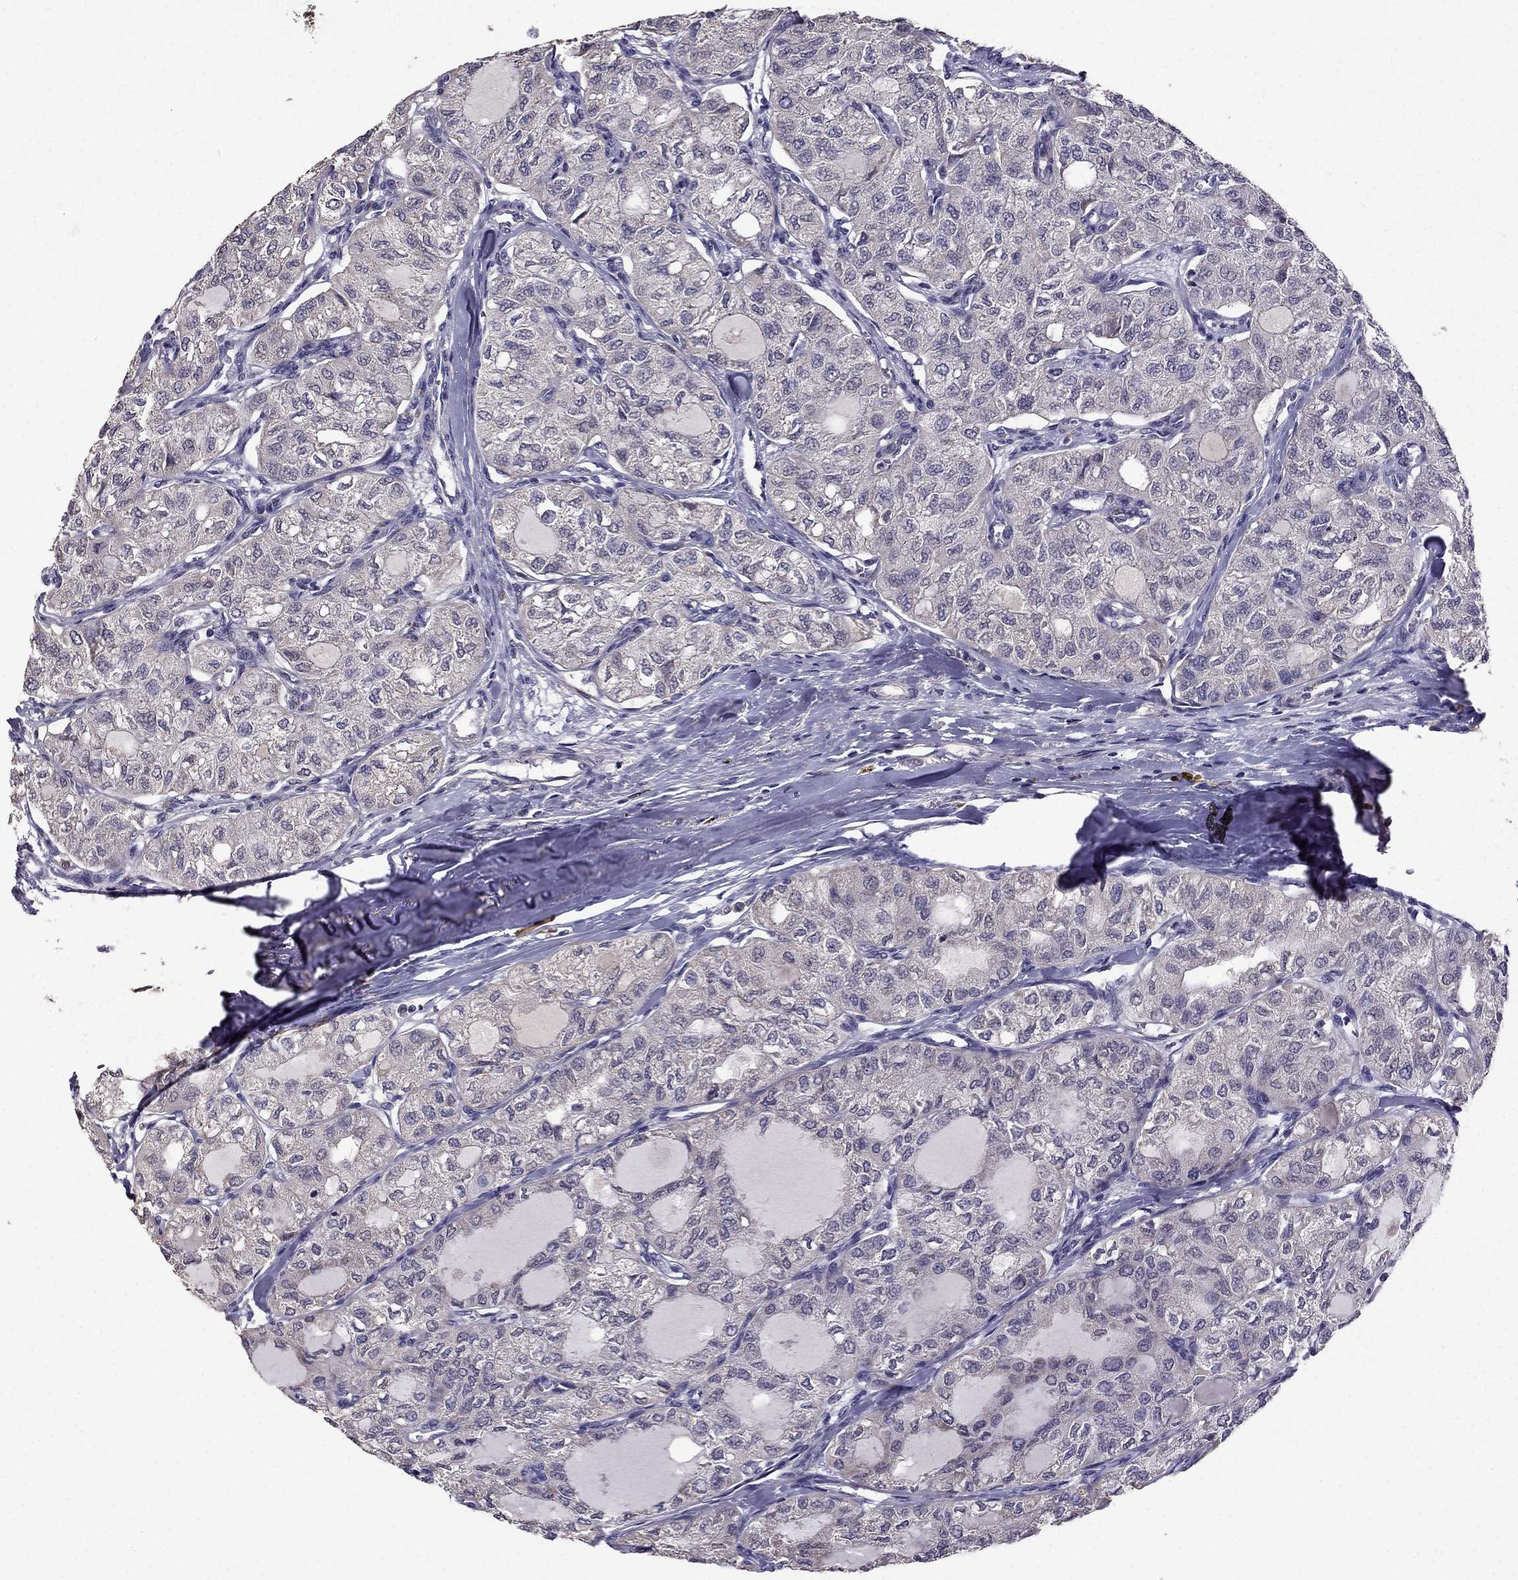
{"staining": {"intensity": "negative", "quantity": "none", "location": "none"}, "tissue": "thyroid cancer", "cell_type": "Tumor cells", "image_type": "cancer", "snomed": [{"axis": "morphology", "description": "Follicular adenoma carcinoma, NOS"}, {"axis": "topography", "description": "Thyroid gland"}], "caption": "IHC photomicrograph of neoplastic tissue: thyroid cancer (follicular adenoma carcinoma) stained with DAB (3,3'-diaminobenzidine) displays no significant protein positivity in tumor cells.", "gene": "CDH9", "patient": {"sex": "male", "age": 75}}